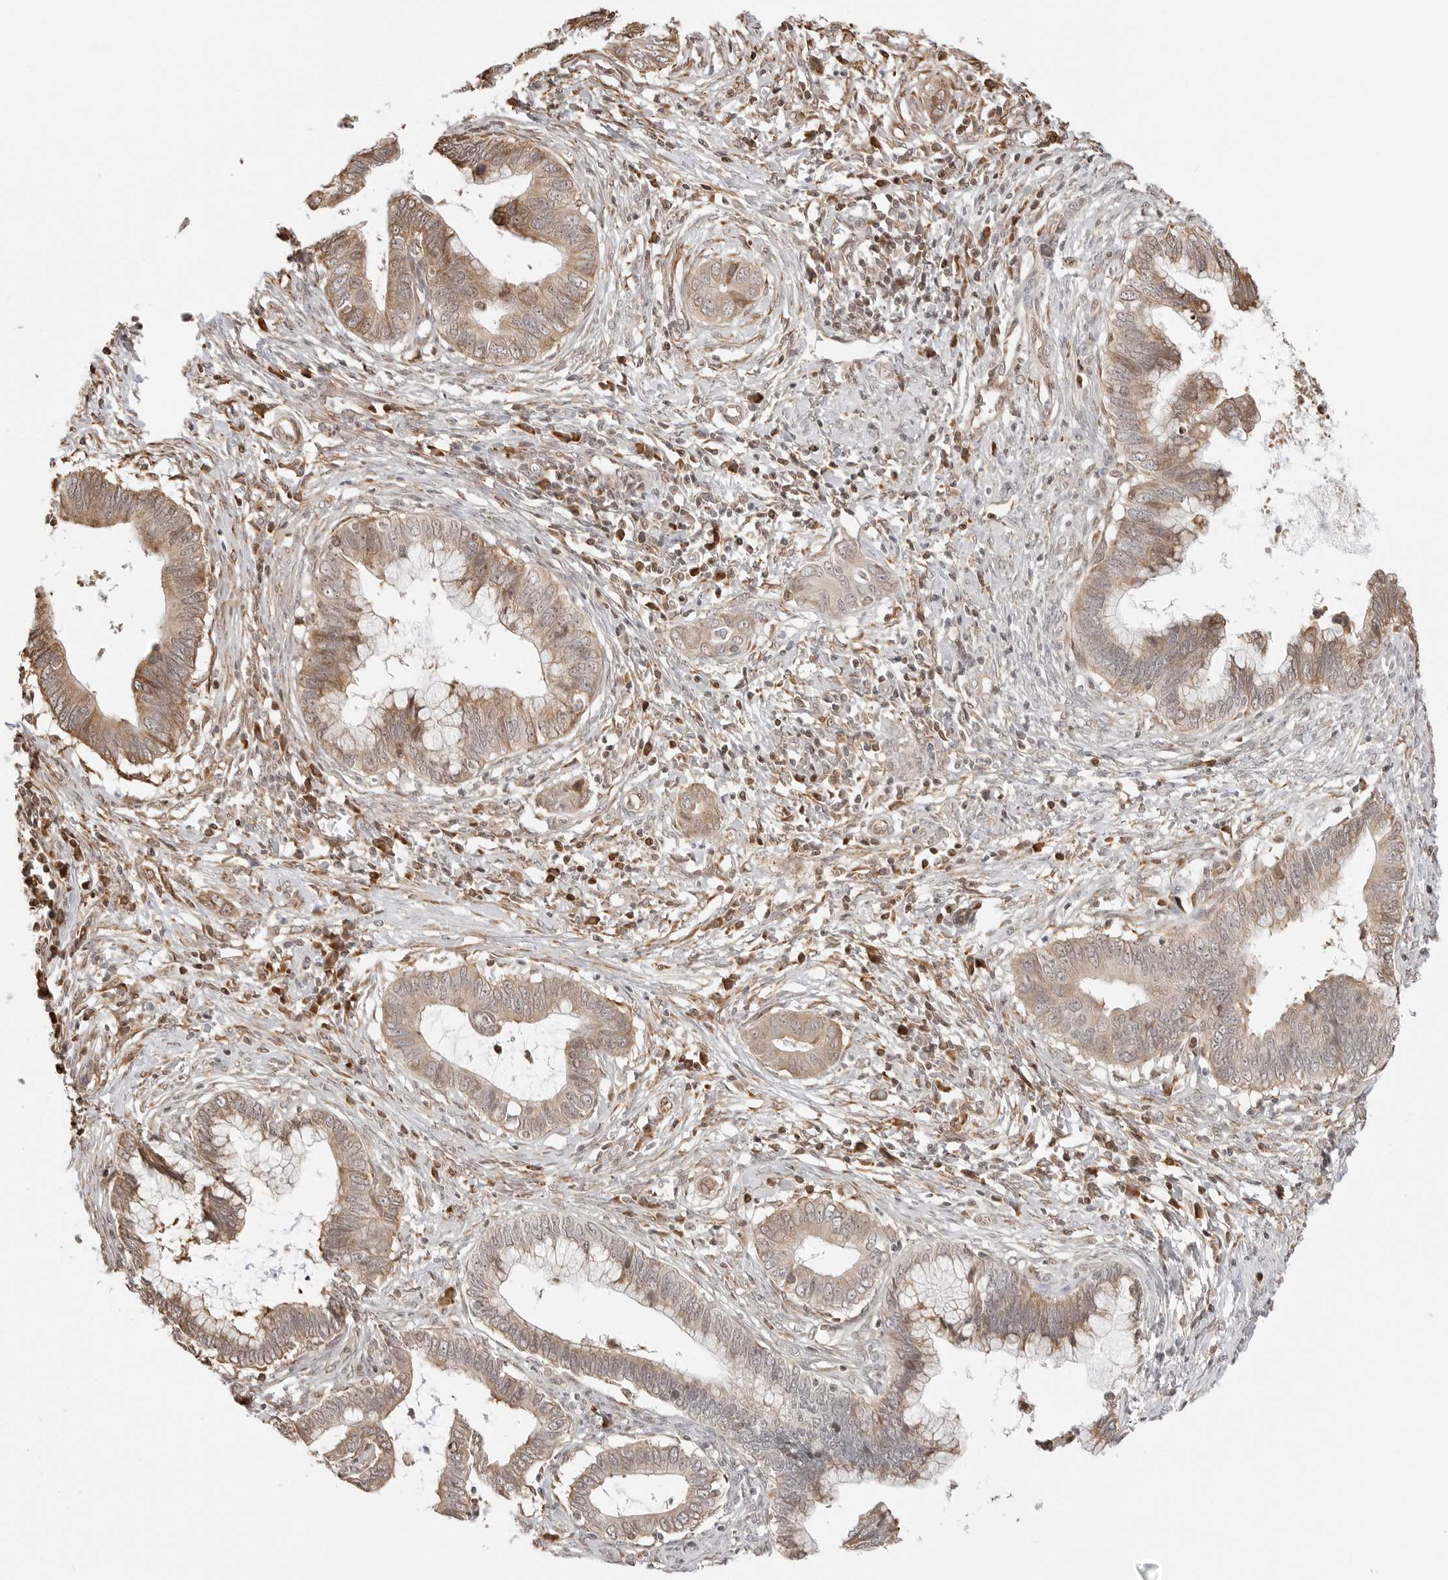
{"staining": {"intensity": "moderate", "quantity": ">75%", "location": "cytoplasmic/membranous"}, "tissue": "cervical cancer", "cell_type": "Tumor cells", "image_type": "cancer", "snomed": [{"axis": "morphology", "description": "Adenocarcinoma, NOS"}, {"axis": "topography", "description": "Cervix"}], "caption": "DAB (3,3'-diaminobenzidine) immunohistochemical staining of human cervical cancer shows moderate cytoplasmic/membranous protein expression in approximately >75% of tumor cells.", "gene": "FKBP14", "patient": {"sex": "female", "age": 44}}